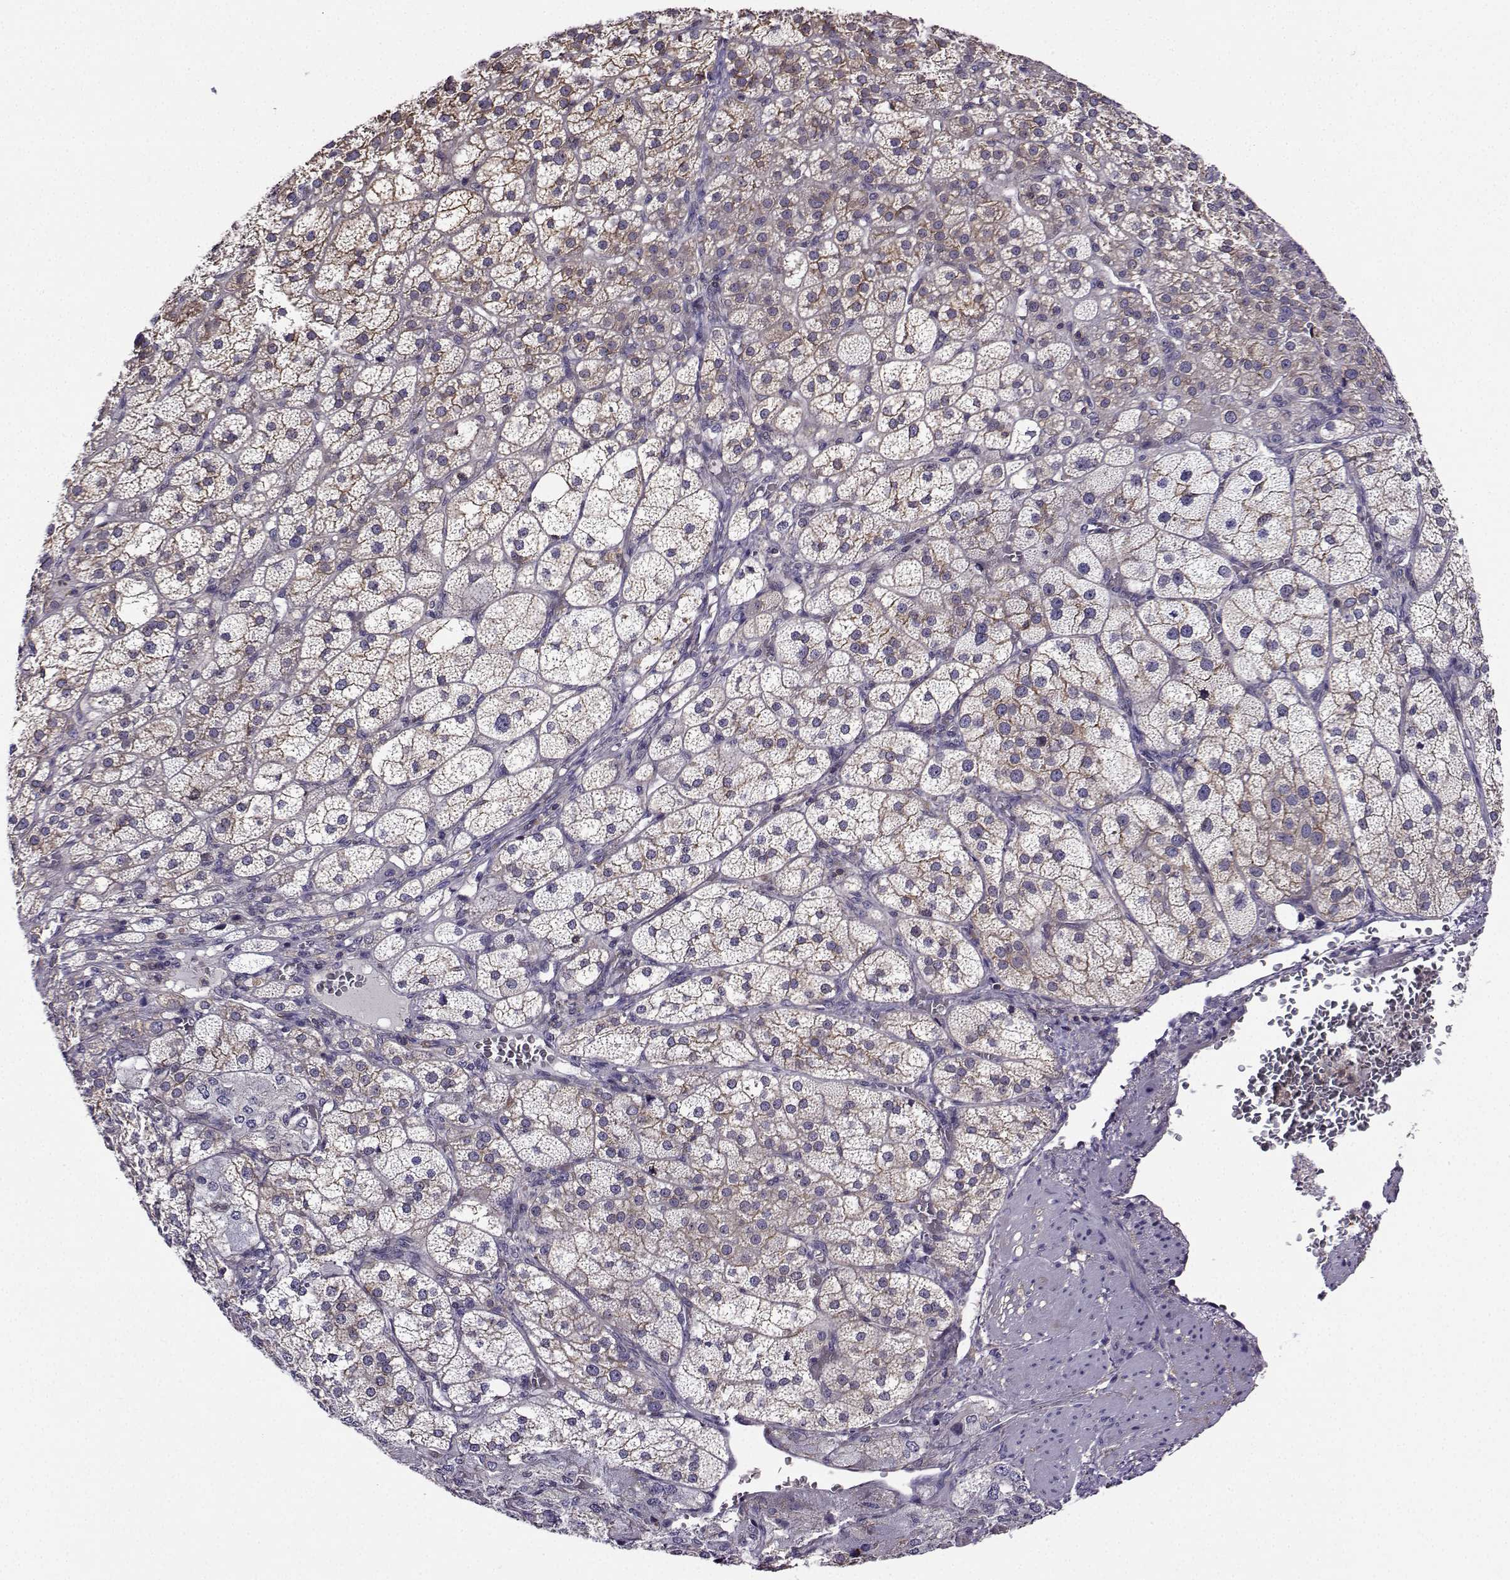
{"staining": {"intensity": "moderate", "quantity": "25%-75%", "location": "cytoplasmic/membranous"}, "tissue": "adrenal gland", "cell_type": "Glandular cells", "image_type": "normal", "snomed": [{"axis": "morphology", "description": "Normal tissue, NOS"}, {"axis": "topography", "description": "Adrenal gland"}], "caption": "Protein staining of unremarkable adrenal gland displays moderate cytoplasmic/membranous staining in approximately 25%-75% of glandular cells. The protein is stained brown, and the nuclei are stained in blue (DAB IHC with brightfield microscopy, high magnification).", "gene": "ITGB8", "patient": {"sex": "female", "age": 60}}